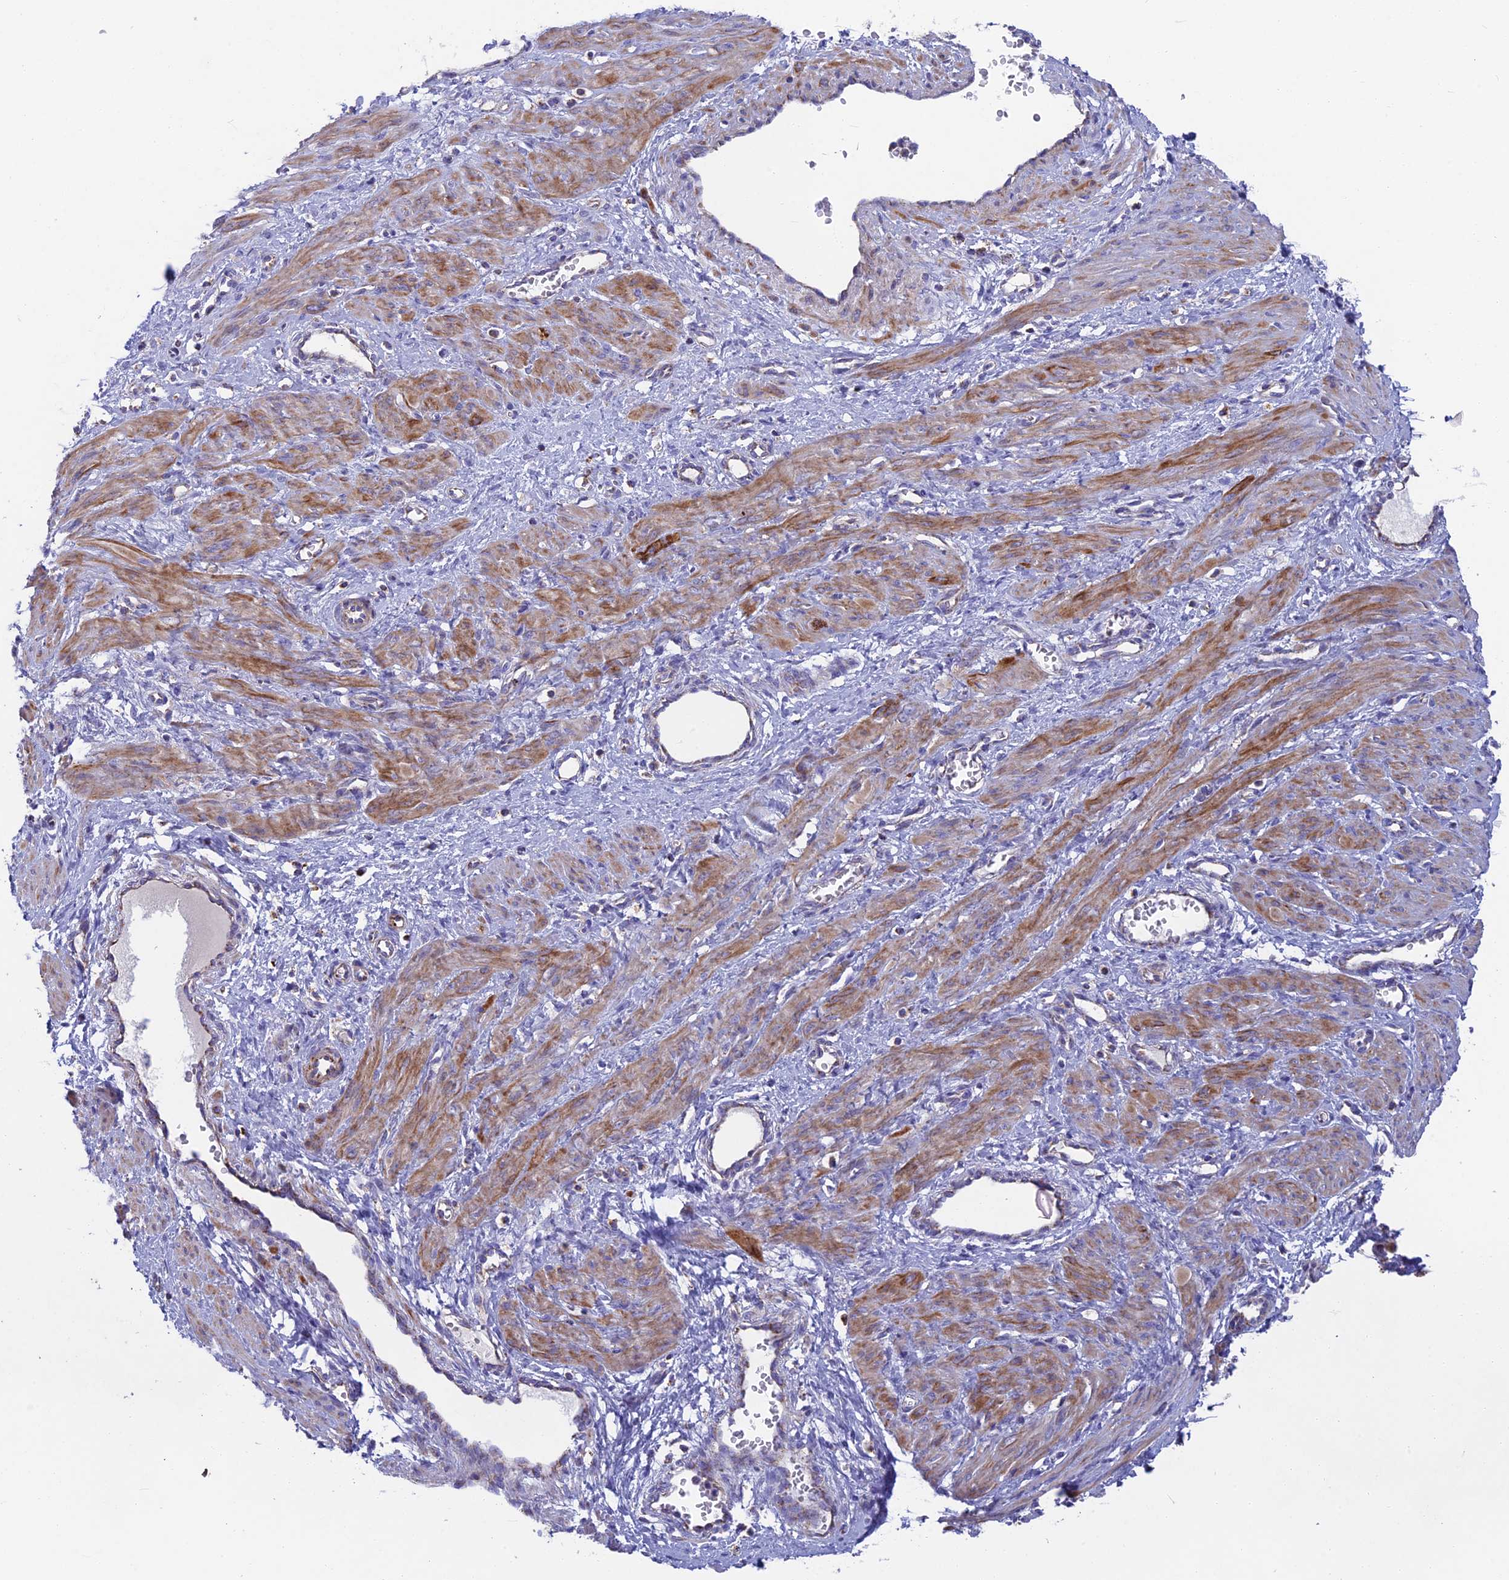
{"staining": {"intensity": "moderate", "quantity": ">75%", "location": "cytoplasmic/membranous"}, "tissue": "smooth muscle", "cell_type": "Smooth muscle cells", "image_type": "normal", "snomed": [{"axis": "morphology", "description": "Normal tissue, NOS"}, {"axis": "topography", "description": "Endometrium"}], "caption": "Immunohistochemical staining of benign human smooth muscle exhibits medium levels of moderate cytoplasmic/membranous positivity in about >75% of smooth muscle cells.", "gene": "CS", "patient": {"sex": "female", "age": 33}}